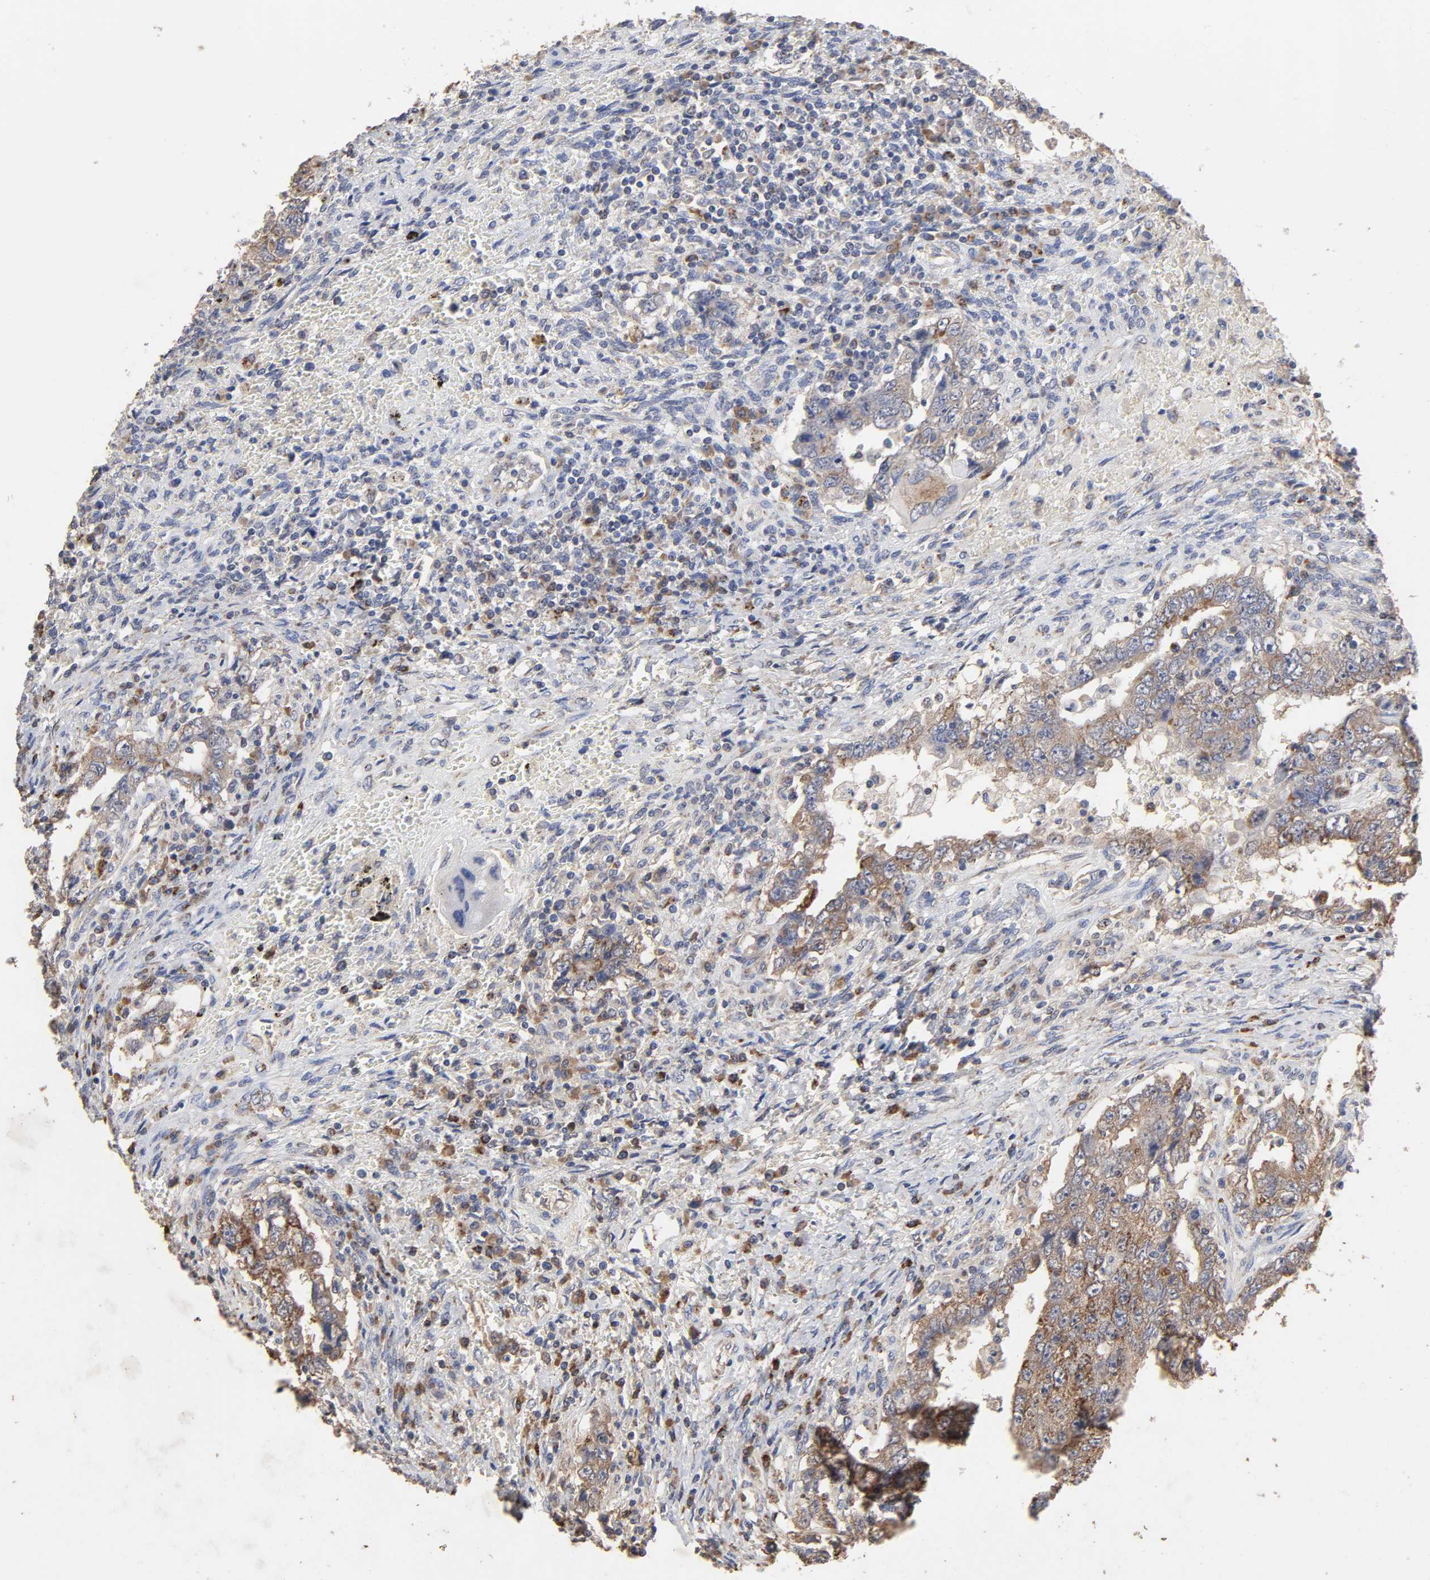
{"staining": {"intensity": "moderate", "quantity": ">75%", "location": "cytoplasmic/membranous"}, "tissue": "testis cancer", "cell_type": "Tumor cells", "image_type": "cancer", "snomed": [{"axis": "morphology", "description": "Carcinoma, Embryonal, NOS"}, {"axis": "topography", "description": "Testis"}], "caption": "Protein expression analysis of testis cancer (embryonal carcinoma) reveals moderate cytoplasmic/membranous staining in approximately >75% of tumor cells. The staining is performed using DAB (3,3'-diaminobenzidine) brown chromogen to label protein expression. The nuclei are counter-stained blue using hematoxylin.", "gene": "CYCS", "patient": {"sex": "male", "age": 26}}